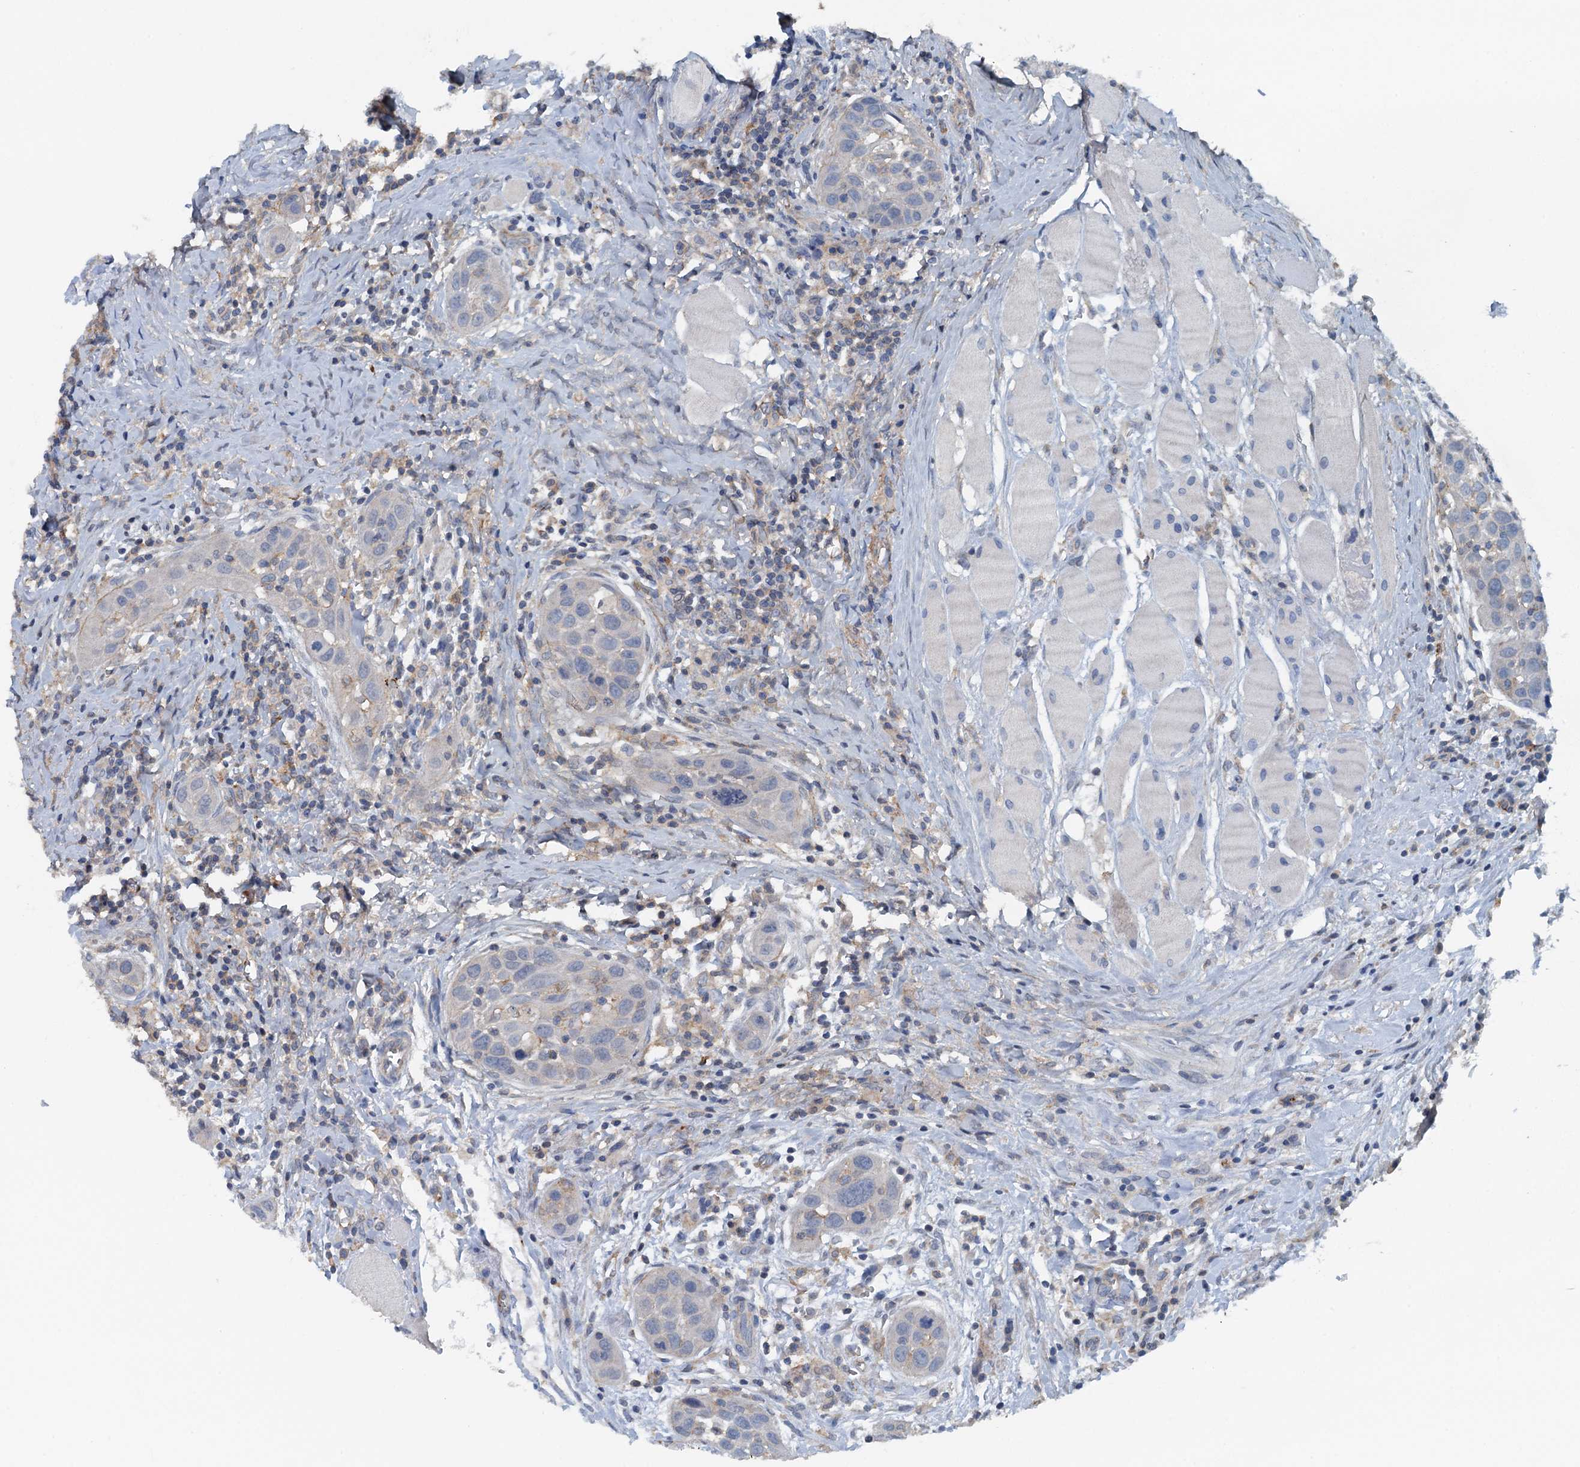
{"staining": {"intensity": "negative", "quantity": "none", "location": "none"}, "tissue": "head and neck cancer", "cell_type": "Tumor cells", "image_type": "cancer", "snomed": [{"axis": "morphology", "description": "Squamous cell carcinoma, NOS"}, {"axis": "topography", "description": "Oral tissue"}, {"axis": "topography", "description": "Head-Neck"}], "caption": "This is an IHC image of head and neck squamous cell carcinoma. There is no staining in tumor cells.", "gene": "THAP10", "patient": {"sex": "female", "age": 50}}